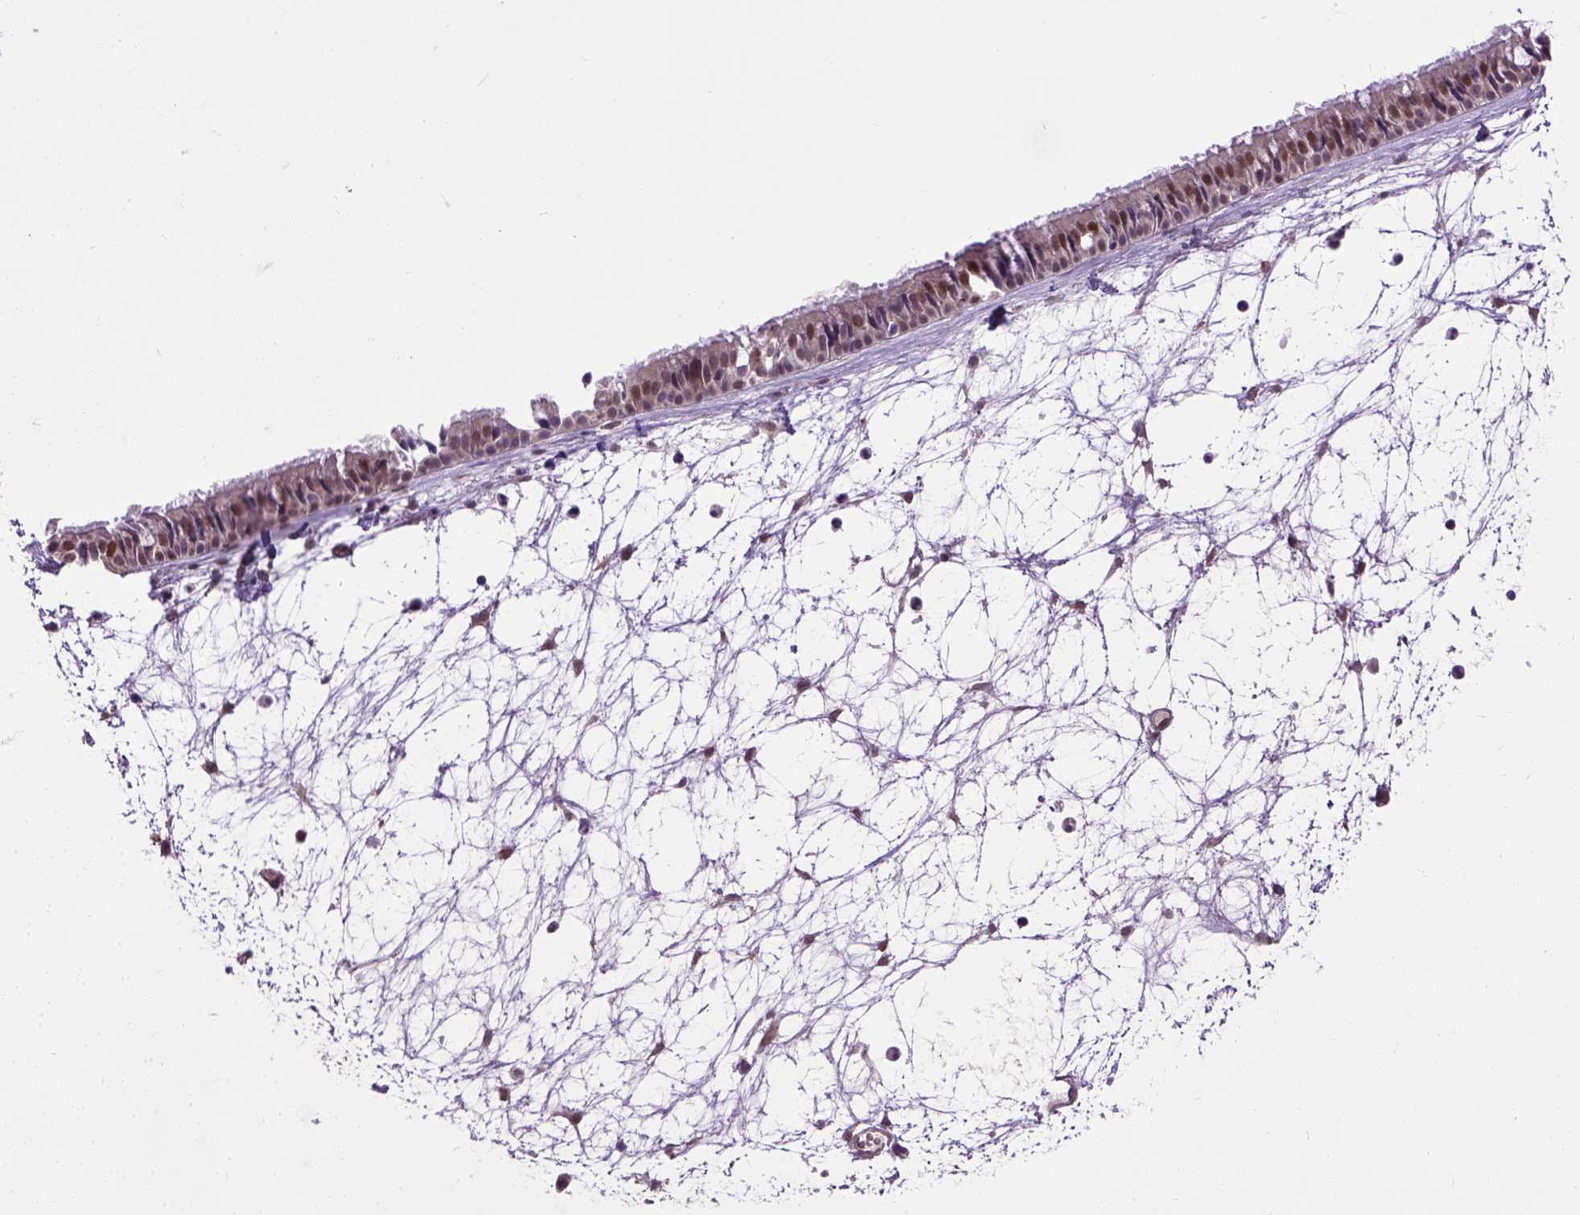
{"staining": {"intensity": "moderate", "quantity": "<25%", "location": "nuclear"}, "tissue": "nasopharynx", "cell_type": "Respiratory epithelial cells", "image_type": "normal", "snomed": [{"axis": "morphology", "description": "Normal tissue, NOS"}, {"axis": "topography", "description": "Nasopharynx"}], "caption": "Approximately <25% of respiratory epithelial cells in unremarkable nasopharynx reveal moderate nuclear protein positivity as visualized by brown immunohistochemical staining.", "gene": "UBA3", "patient": {"sex": "male", "age": 31}}